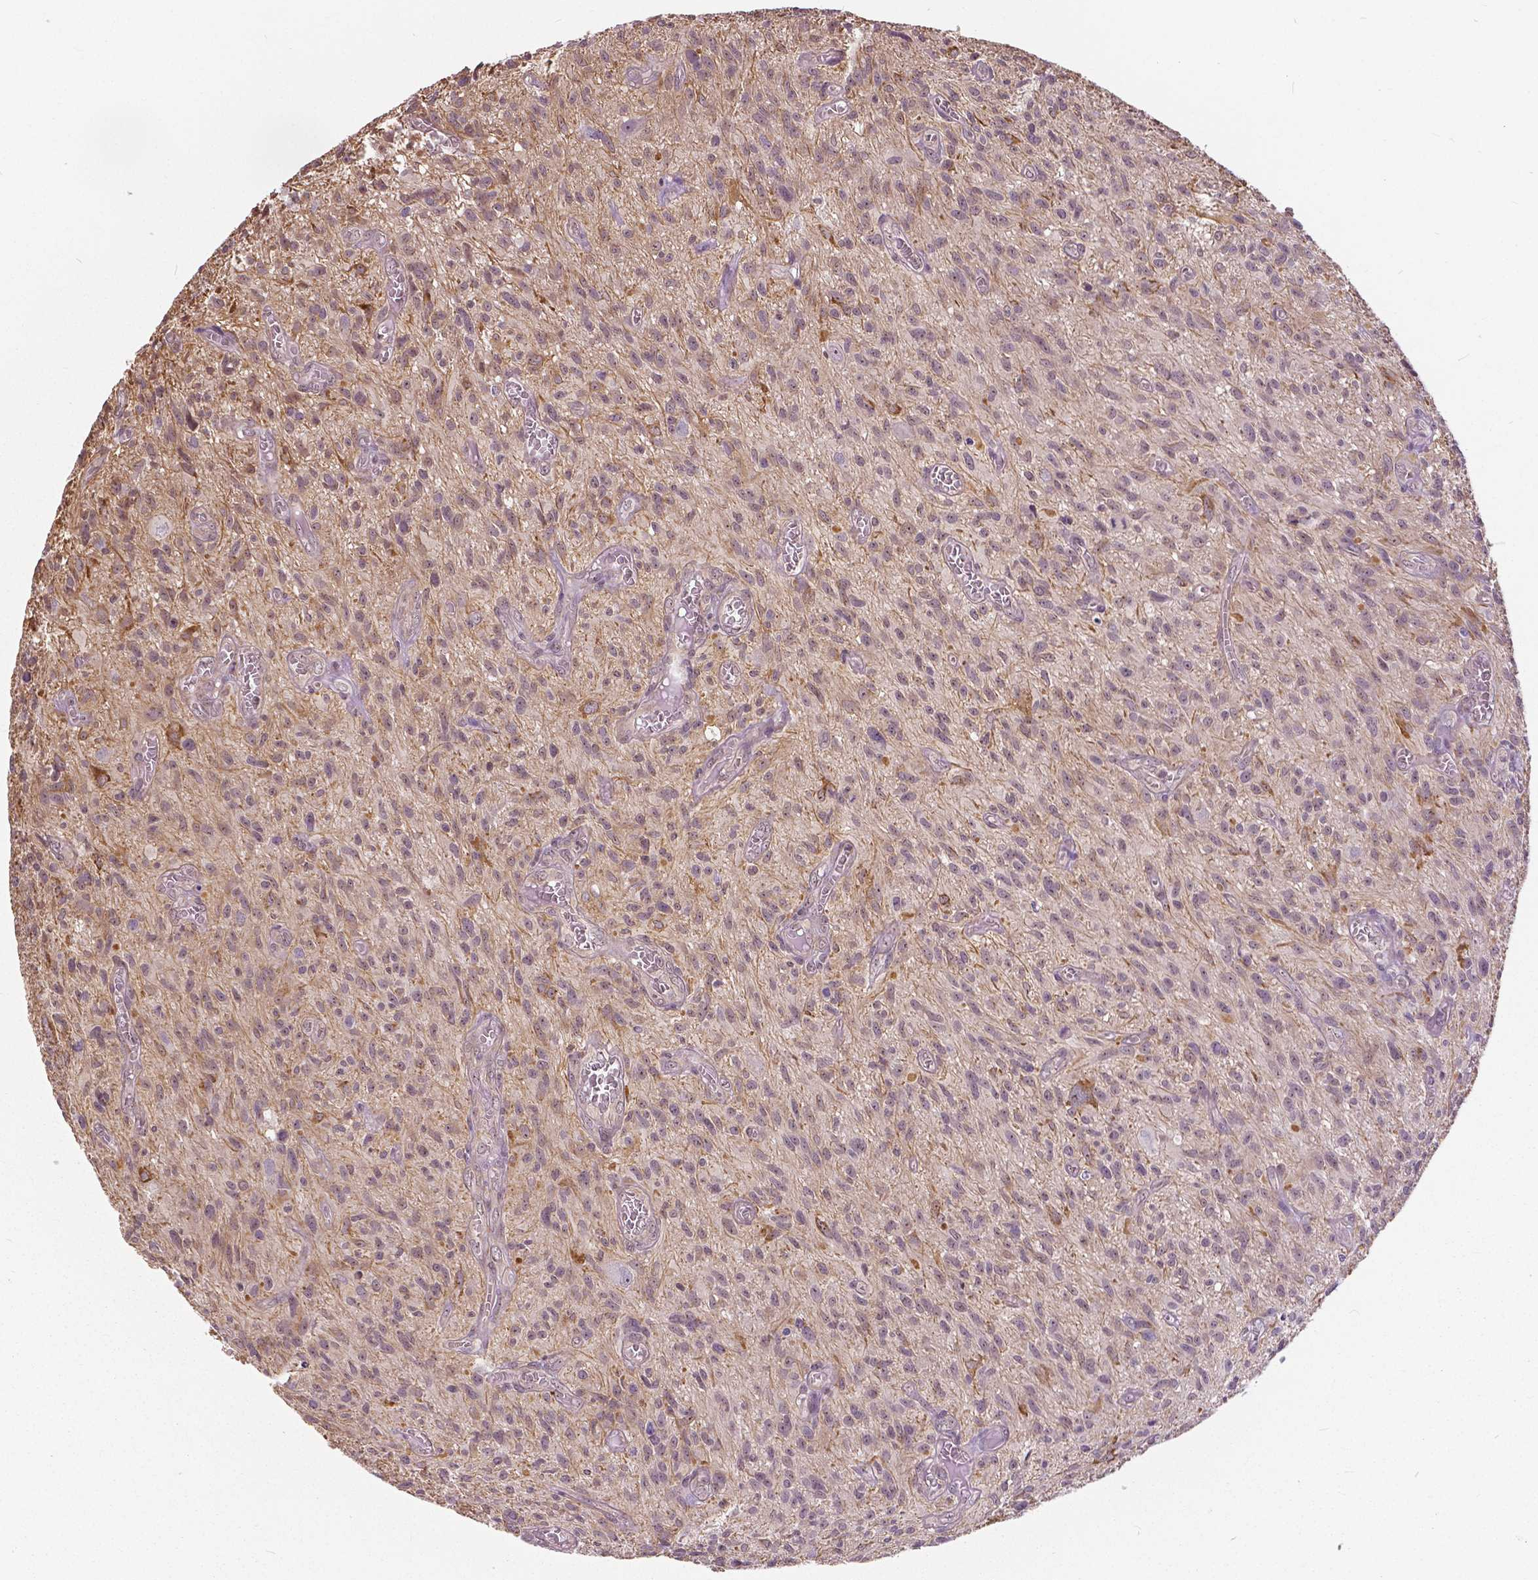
{"staining": {"intensity": "negative", "quantity": "none", "location": "none"}, "tissue": "glioma", "cell_type": "Tumor cells", "image_type": "cancer", "snomed": [{"axis": "morphology", "description": "Glioma, malignant, High grade"}, {"axis": "topography", "description": "Brain"}], "caption": "Human glioma stained for a protein using IHC exhibits no expression in tumor cells.", "gene": "ANXA13", "patient": {"sex": "male", "age": 75}}